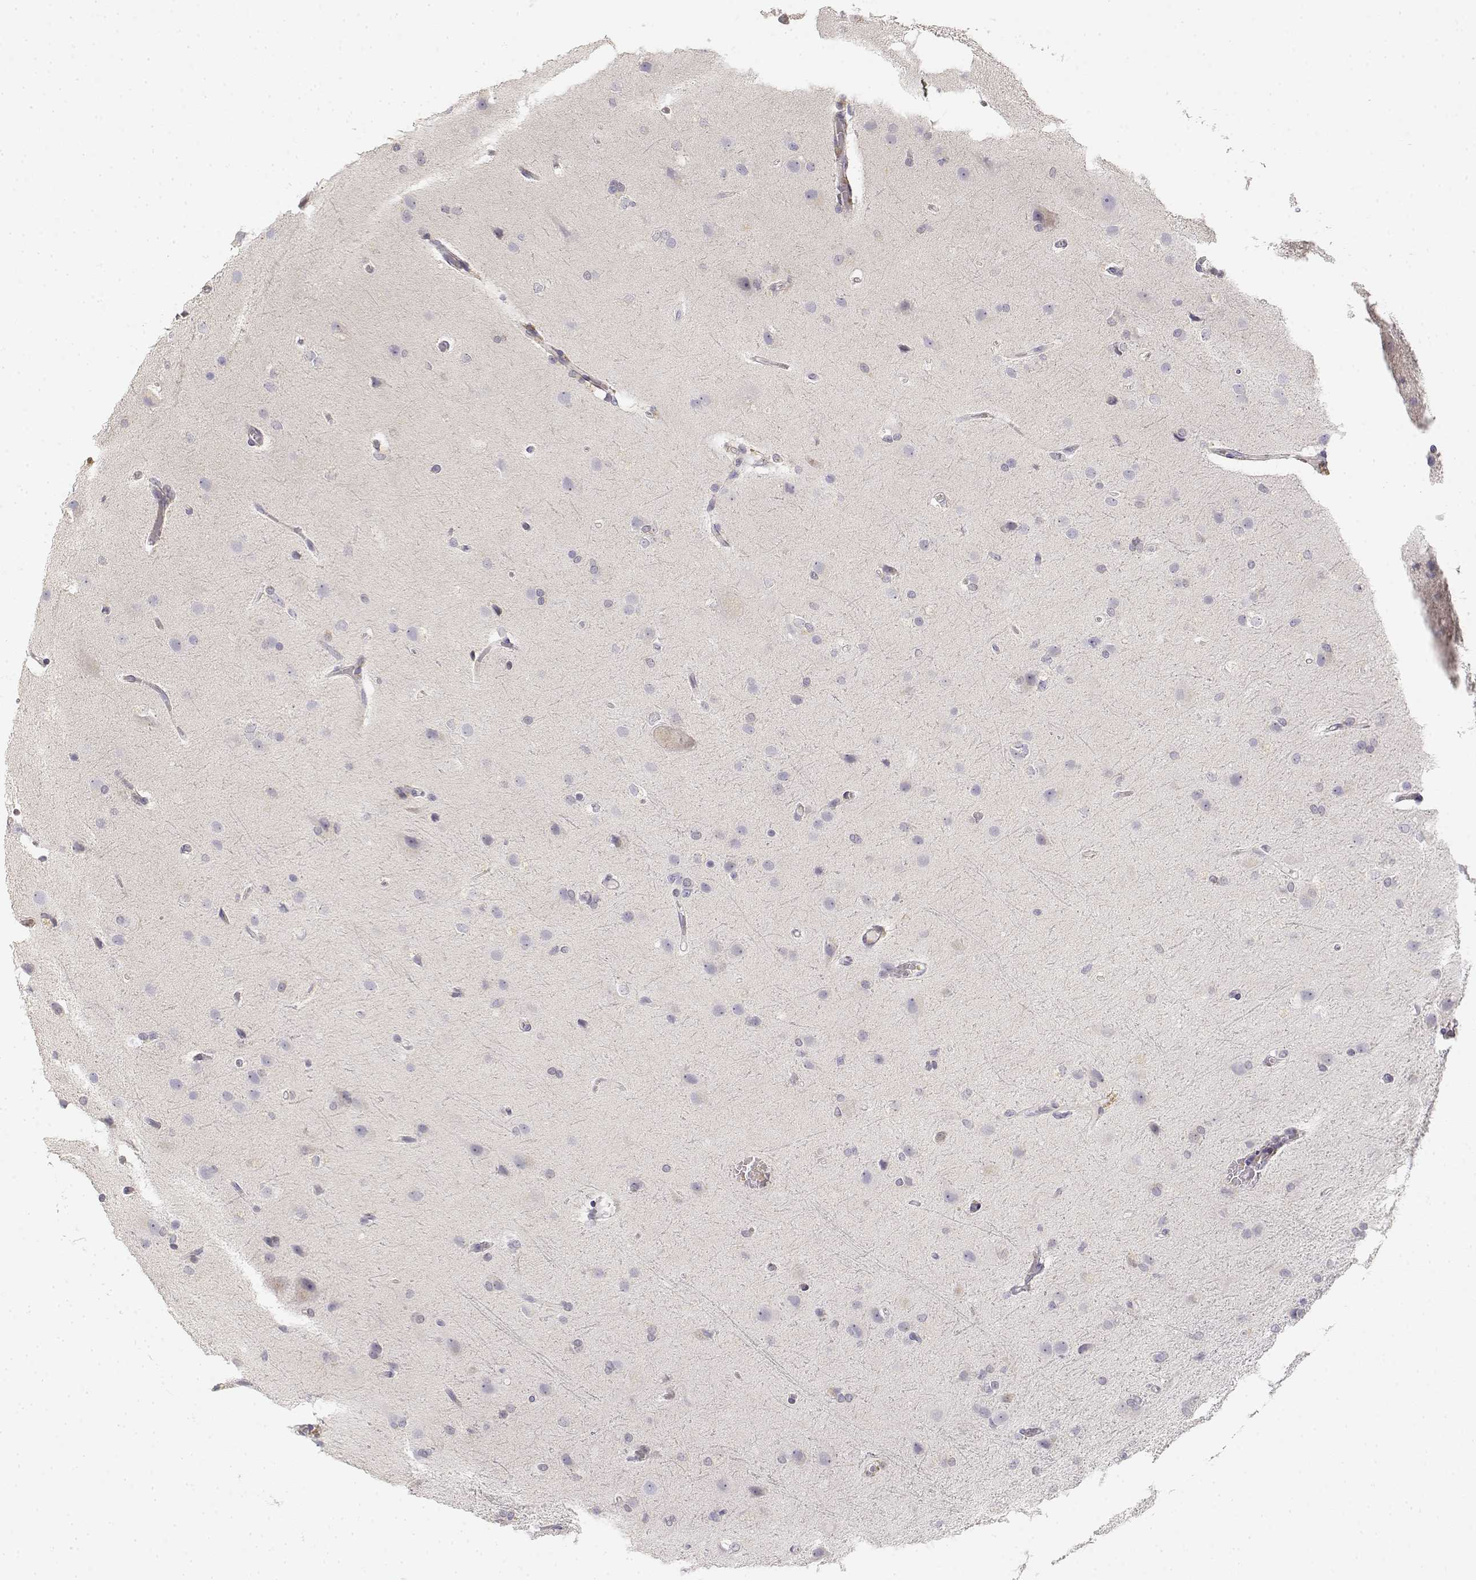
{"staining": {"intensity": "negative", "quantity": "none", "location": "none"}, "tissue": "glioma", "cell_type": "Tumor cells", "image_type": "cancer", "snomed": [{"axis": "morphology", "description": "Glioma, malignant, High grade"}, {"axis": "topography", "description": "Brain"}], "caption": "Malignant glioma (high-grade) was stained to show a protein in brown. There is no significant staining in tumor cells.", "gene": "GLIPR1L2", "patient": {"sex": "male", "age": 68}}